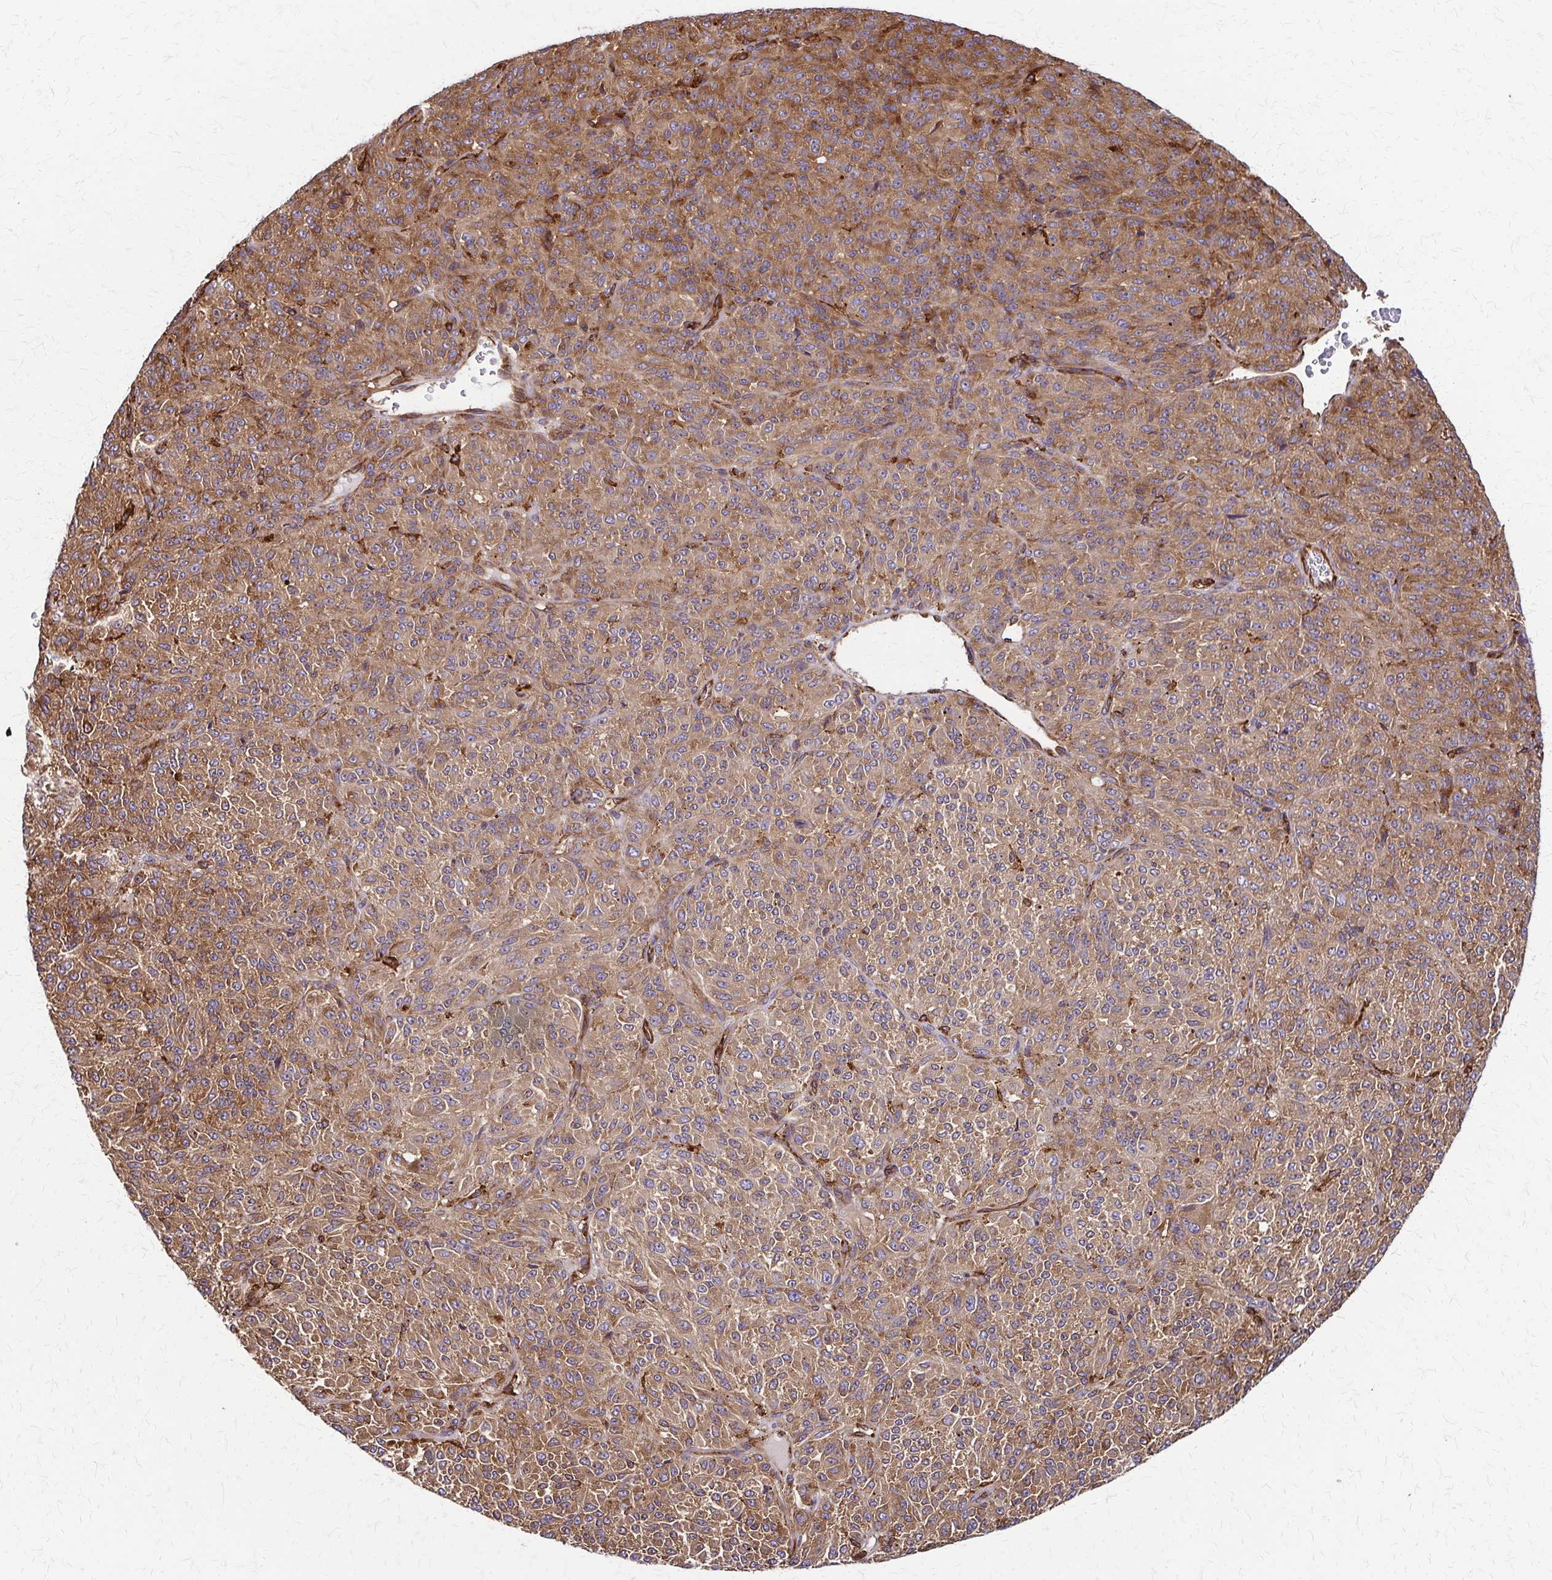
{"staining": {"intensity": "moderate", "quantity": ">75%", "location": "cytoplasmic/membranous"}, "tissue": "melanoma", "cell_type": "Tumor cells", "image_type": "cancer", "snomed": [{"axis": "morphology", "description": "Malignant melanoma, Metastatic site"}, {"axis": "topography", "description": "Brain"}], "caption": "Human melanoma stained for a protein (brown) demonstrates moderate cytoplasmic/membranous positive staining in about >75% of tumor cells.", "gene": "WASF2", "patient": {"sex": "female", "age": 56}}